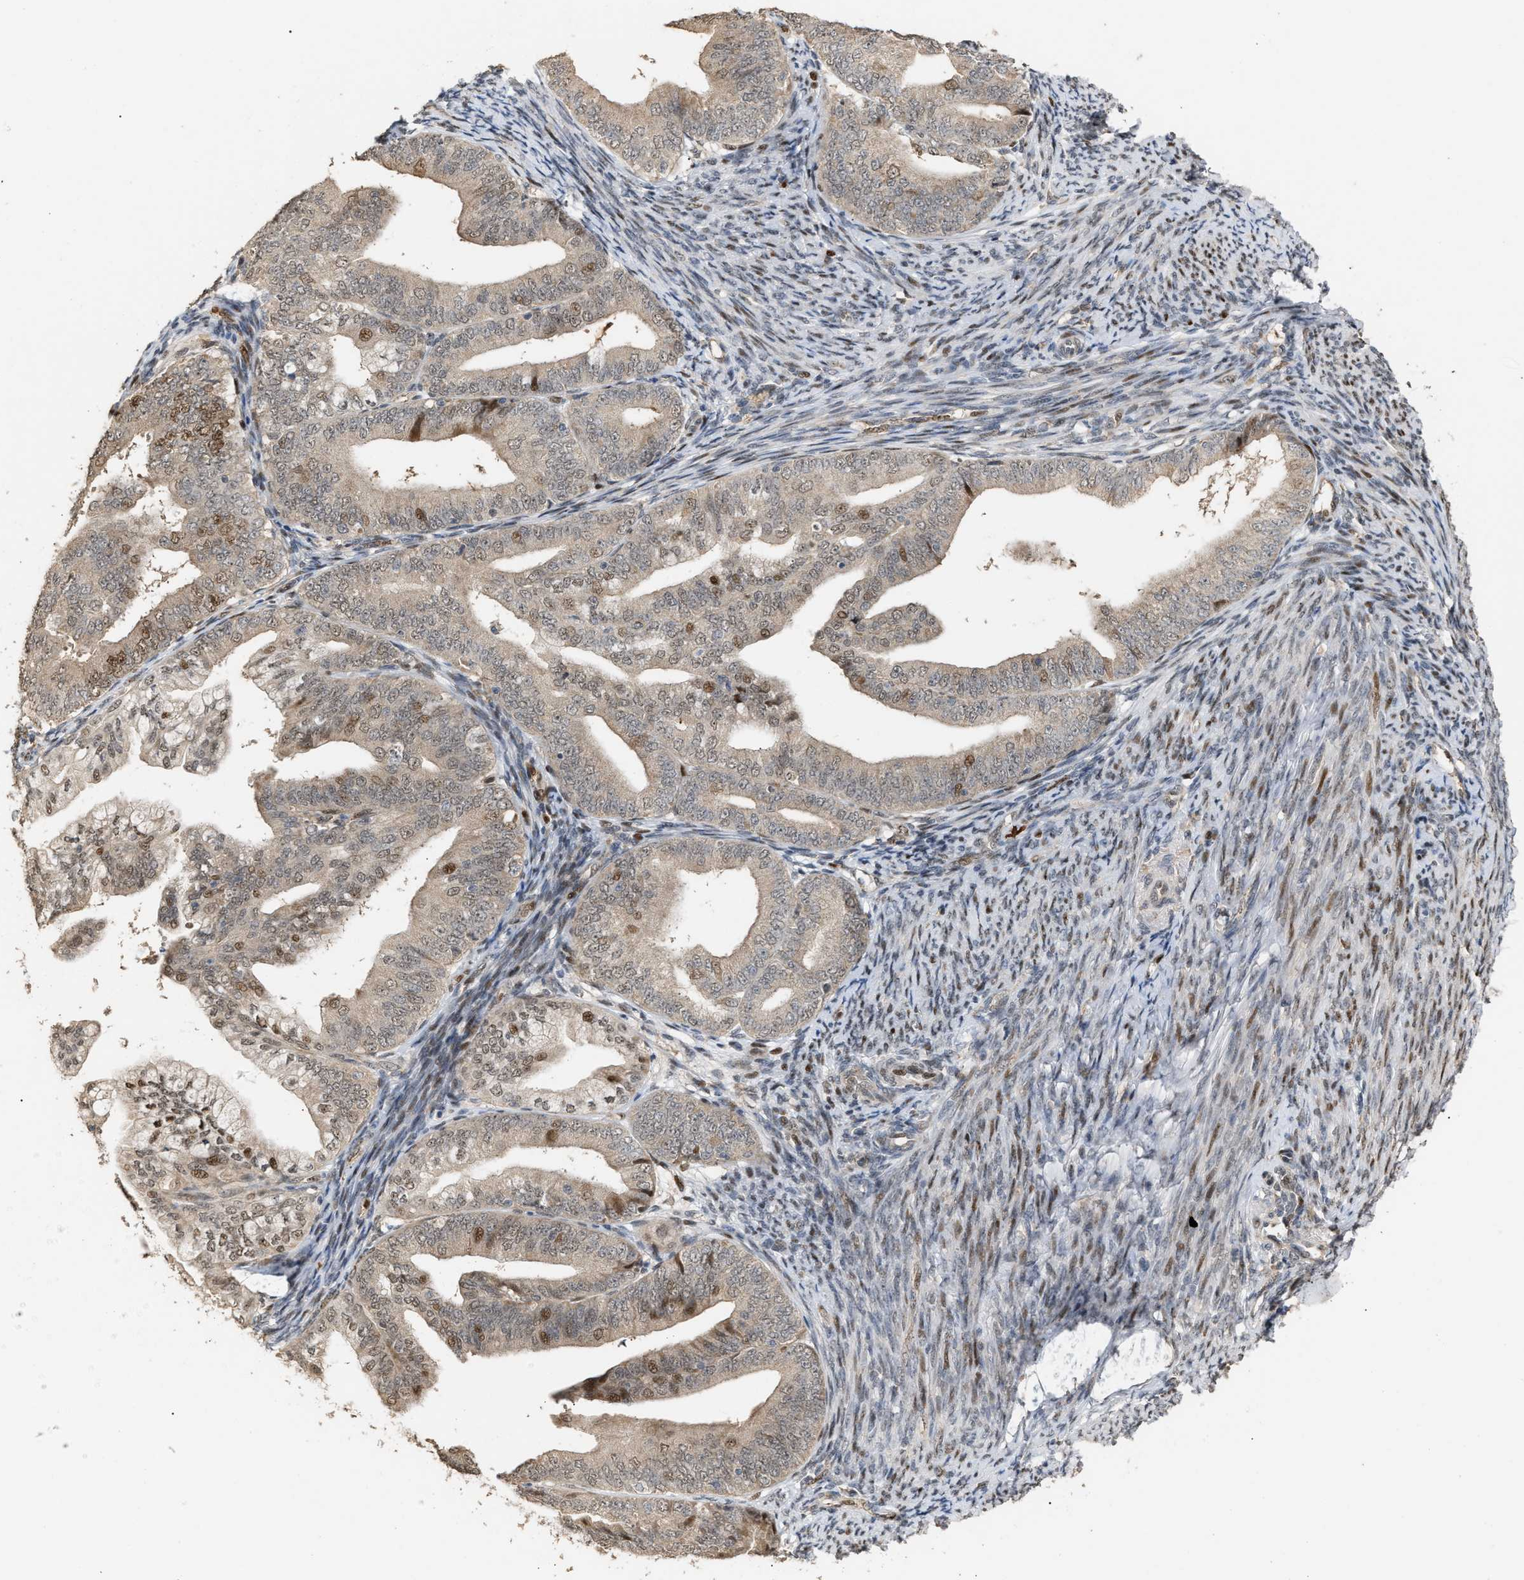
{"staining": {"intensity": "moderate", "quantity": "25%-75%", "location": "cytoplasmic/membranous,nuclear"}, "tissue": "endometrial cancer", "cell_type": "Tumor cells", "image_type": "cancer", "snomed": [{"axis": "morphology", "description": "Adenocarcinoma, NOS"}, {"axis": "topography", "description": "Endometrium"}], "caption": "Immunohistochemistry (IHC) (DAB (3,3'-diaminobenzidine)) staining of human endometrial cancer (adenocarcinoma) reveals moderate cytoplasmic/membranous and nuclear protein positivity in about 25%-75% of tumor cells.", "gene": "ZFAND5", "patient": {"sex": "female", "age": 63}}